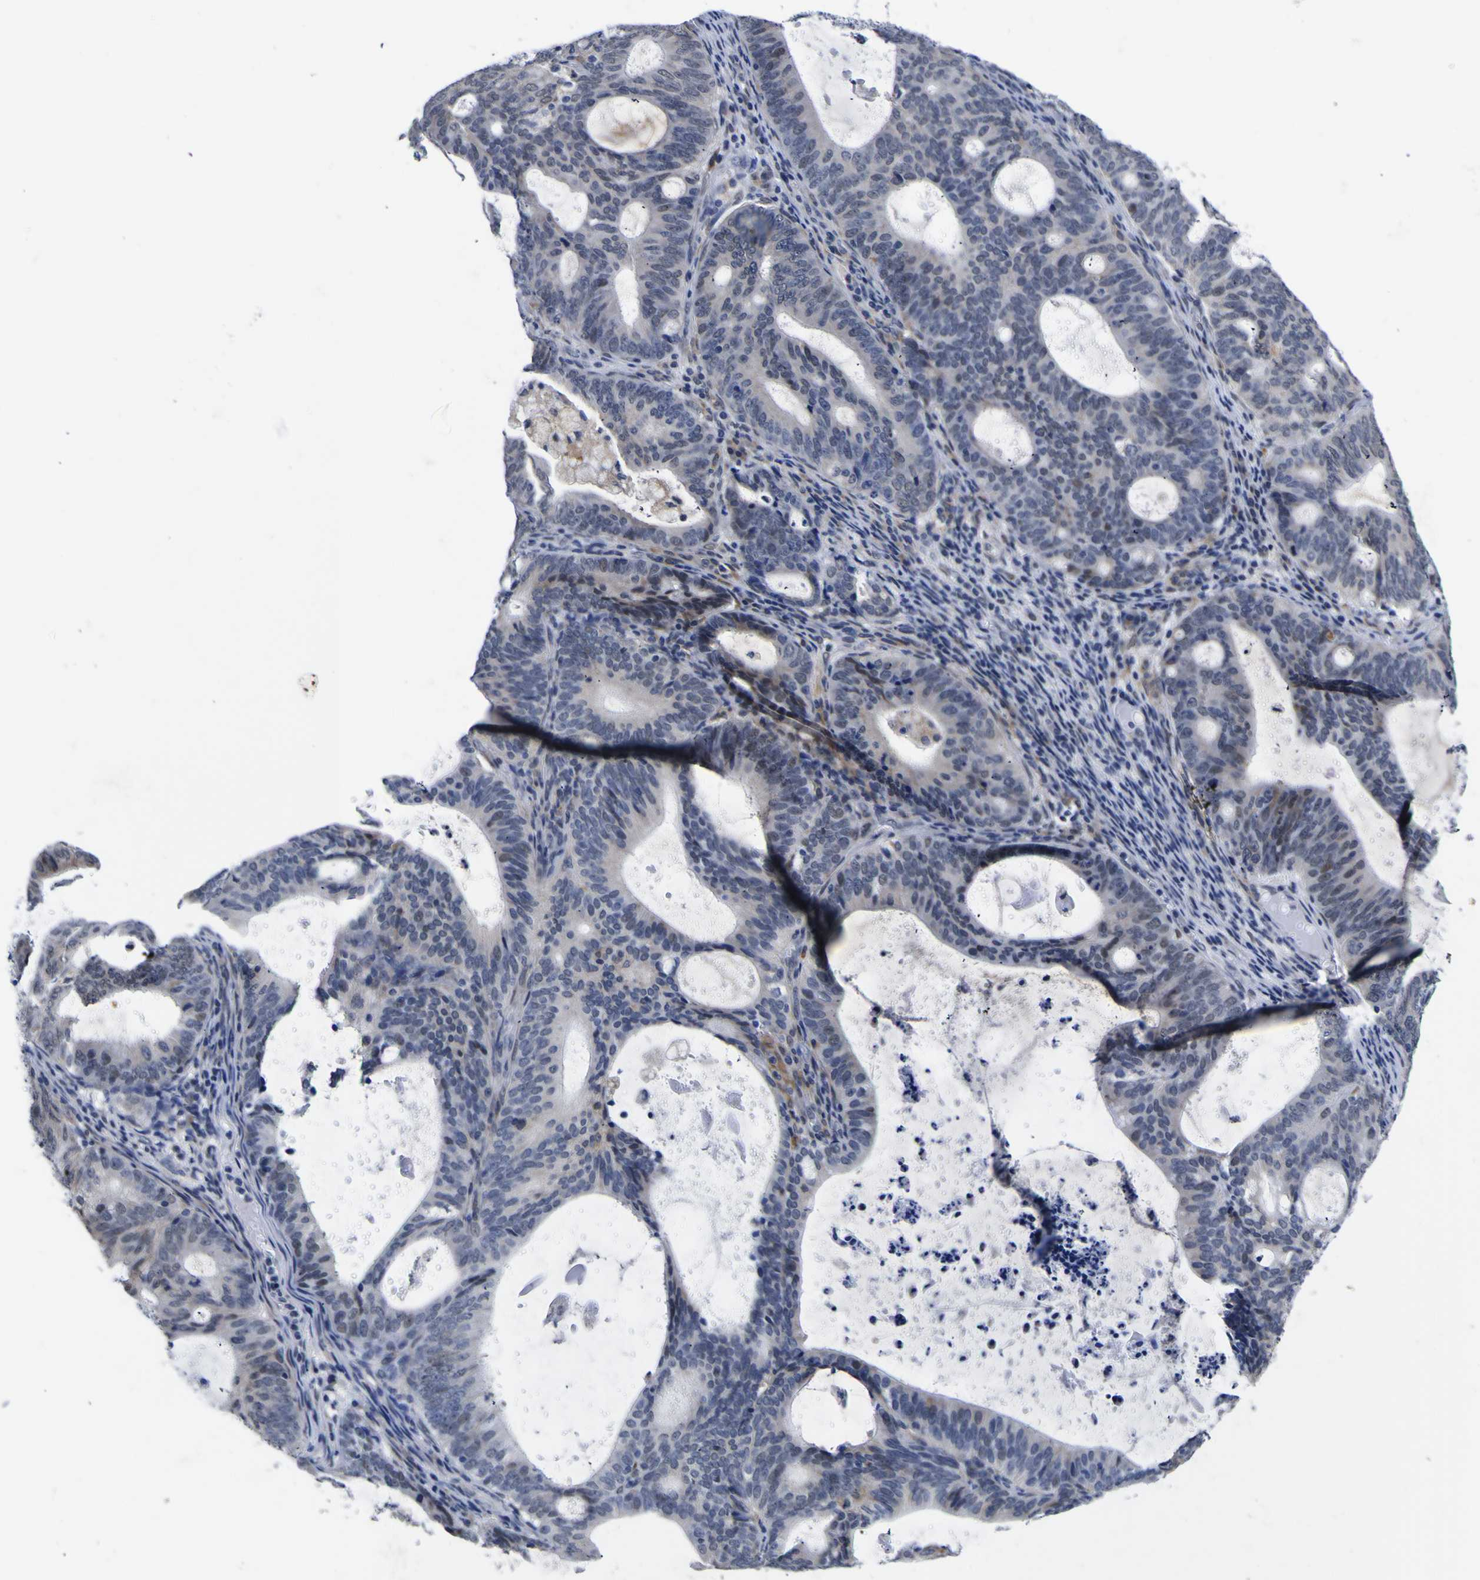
{"staining": {"intensity": "negative", "quantity": "none", "location": "none"}, "tissue": "endometrial cancer", "cell_type": "Tumor cells", "image_type": "cancer", "snomed": [{"axis": "morphology", "description": "Adenocarcinoma, NOS"}, {"axis": "topography", "description": "Uterus"}], "caption": "A high-resolution histopathology image shows IHC staining of adenocarcinoma (endometrial), which displays no significant positivity in tumor cells.", "gene": "IGFLR1", "patient": {"sex": "female", "age": 83}}